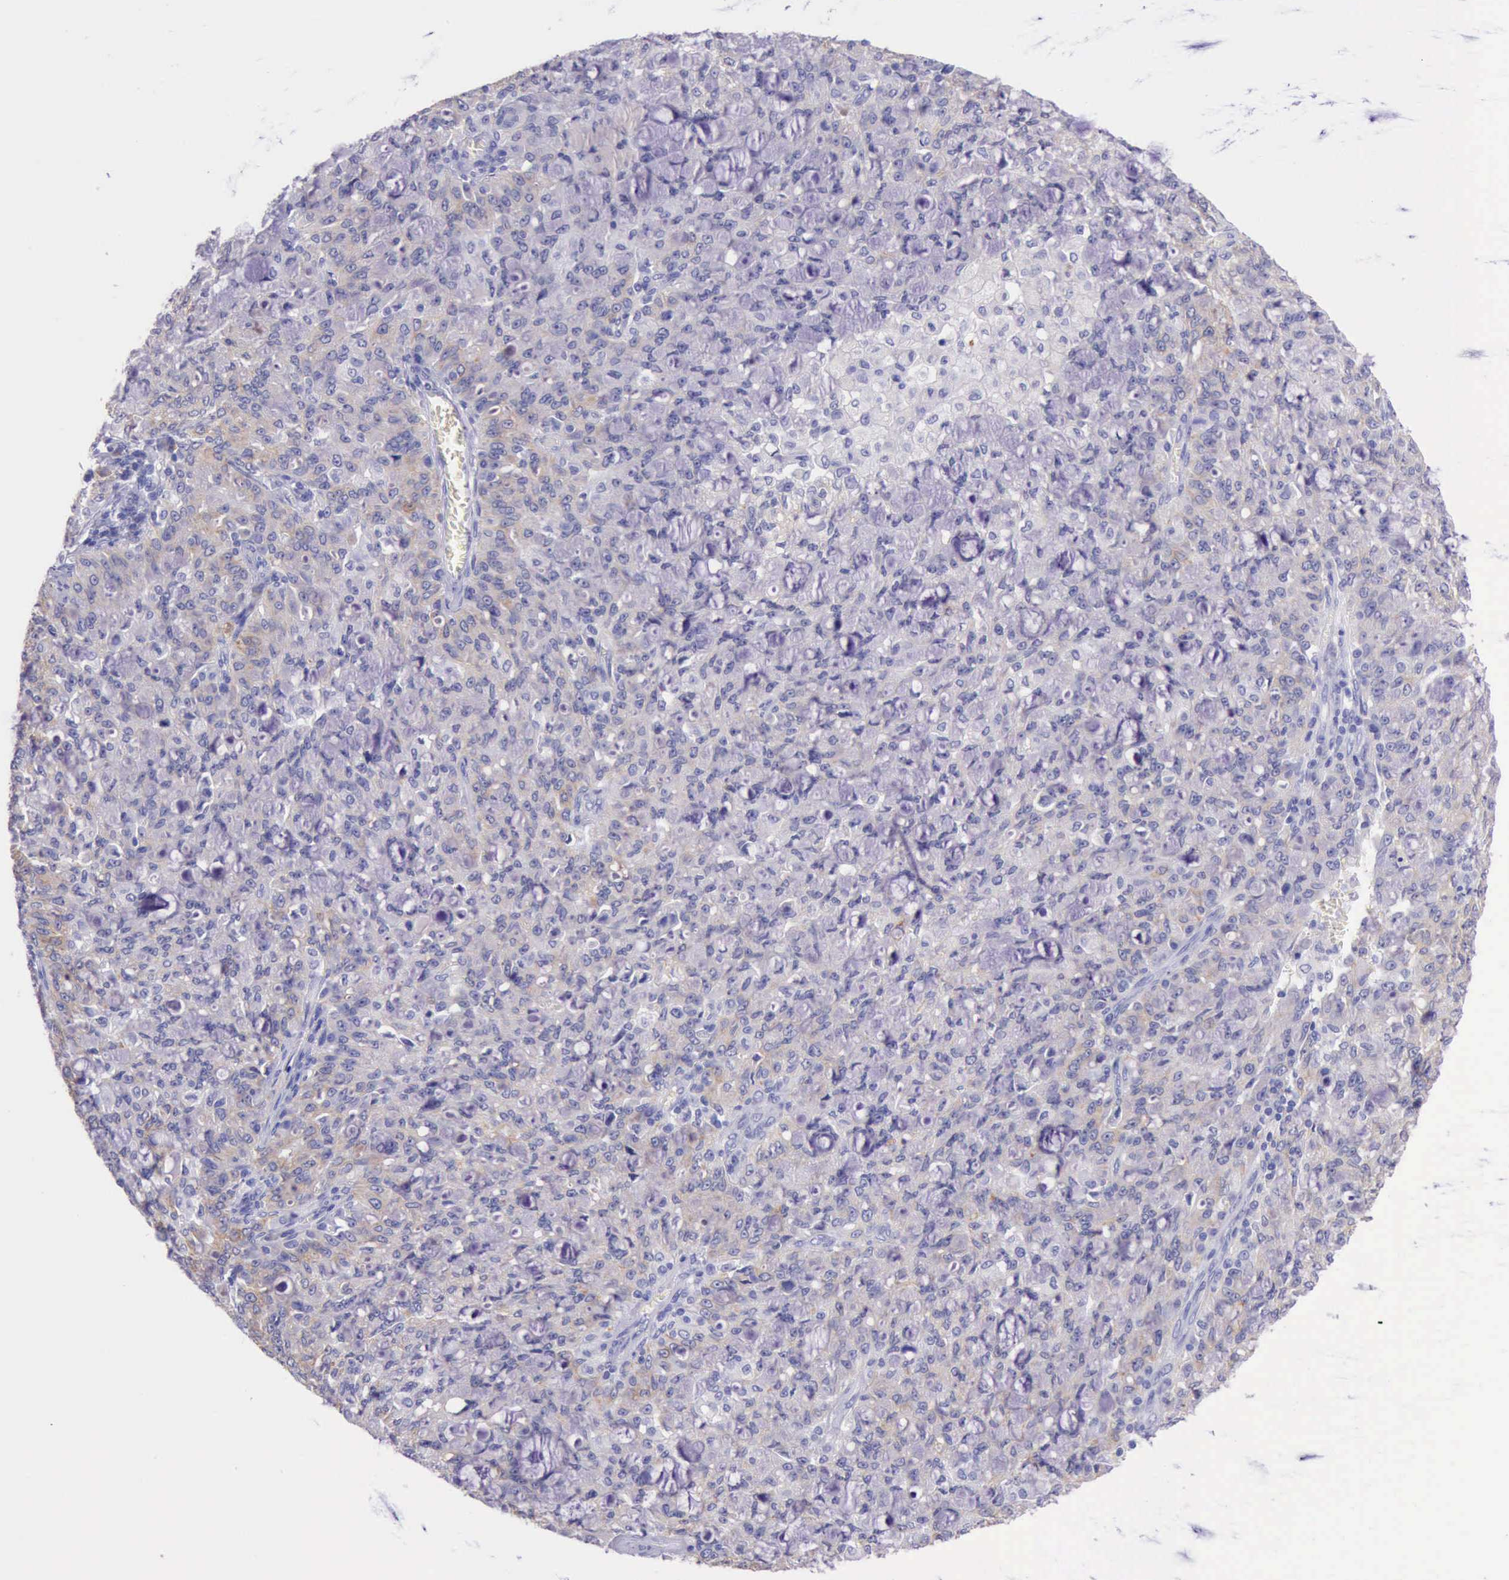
{"staining": {"intensity": "weak", "quantity": "25%-75%", "location": "cytoplasmic/membranous"}, "tissue": "lung cancer", "cell_type": "Tumor cells", "image_type": "cancer", "snomed": [{"axis": "morphology", "description": "Adenocarcinoma, NOS"}, {"axis": "topography", "description": "Lung"}], "caption": "Brown immunohistochemical staining in lung cancer shows weak cytoplasmic/membranous expression in about 25%-75% of tumor cells.", "gene": "KRT8", "patient": {"sex": "female", "age": 44}}